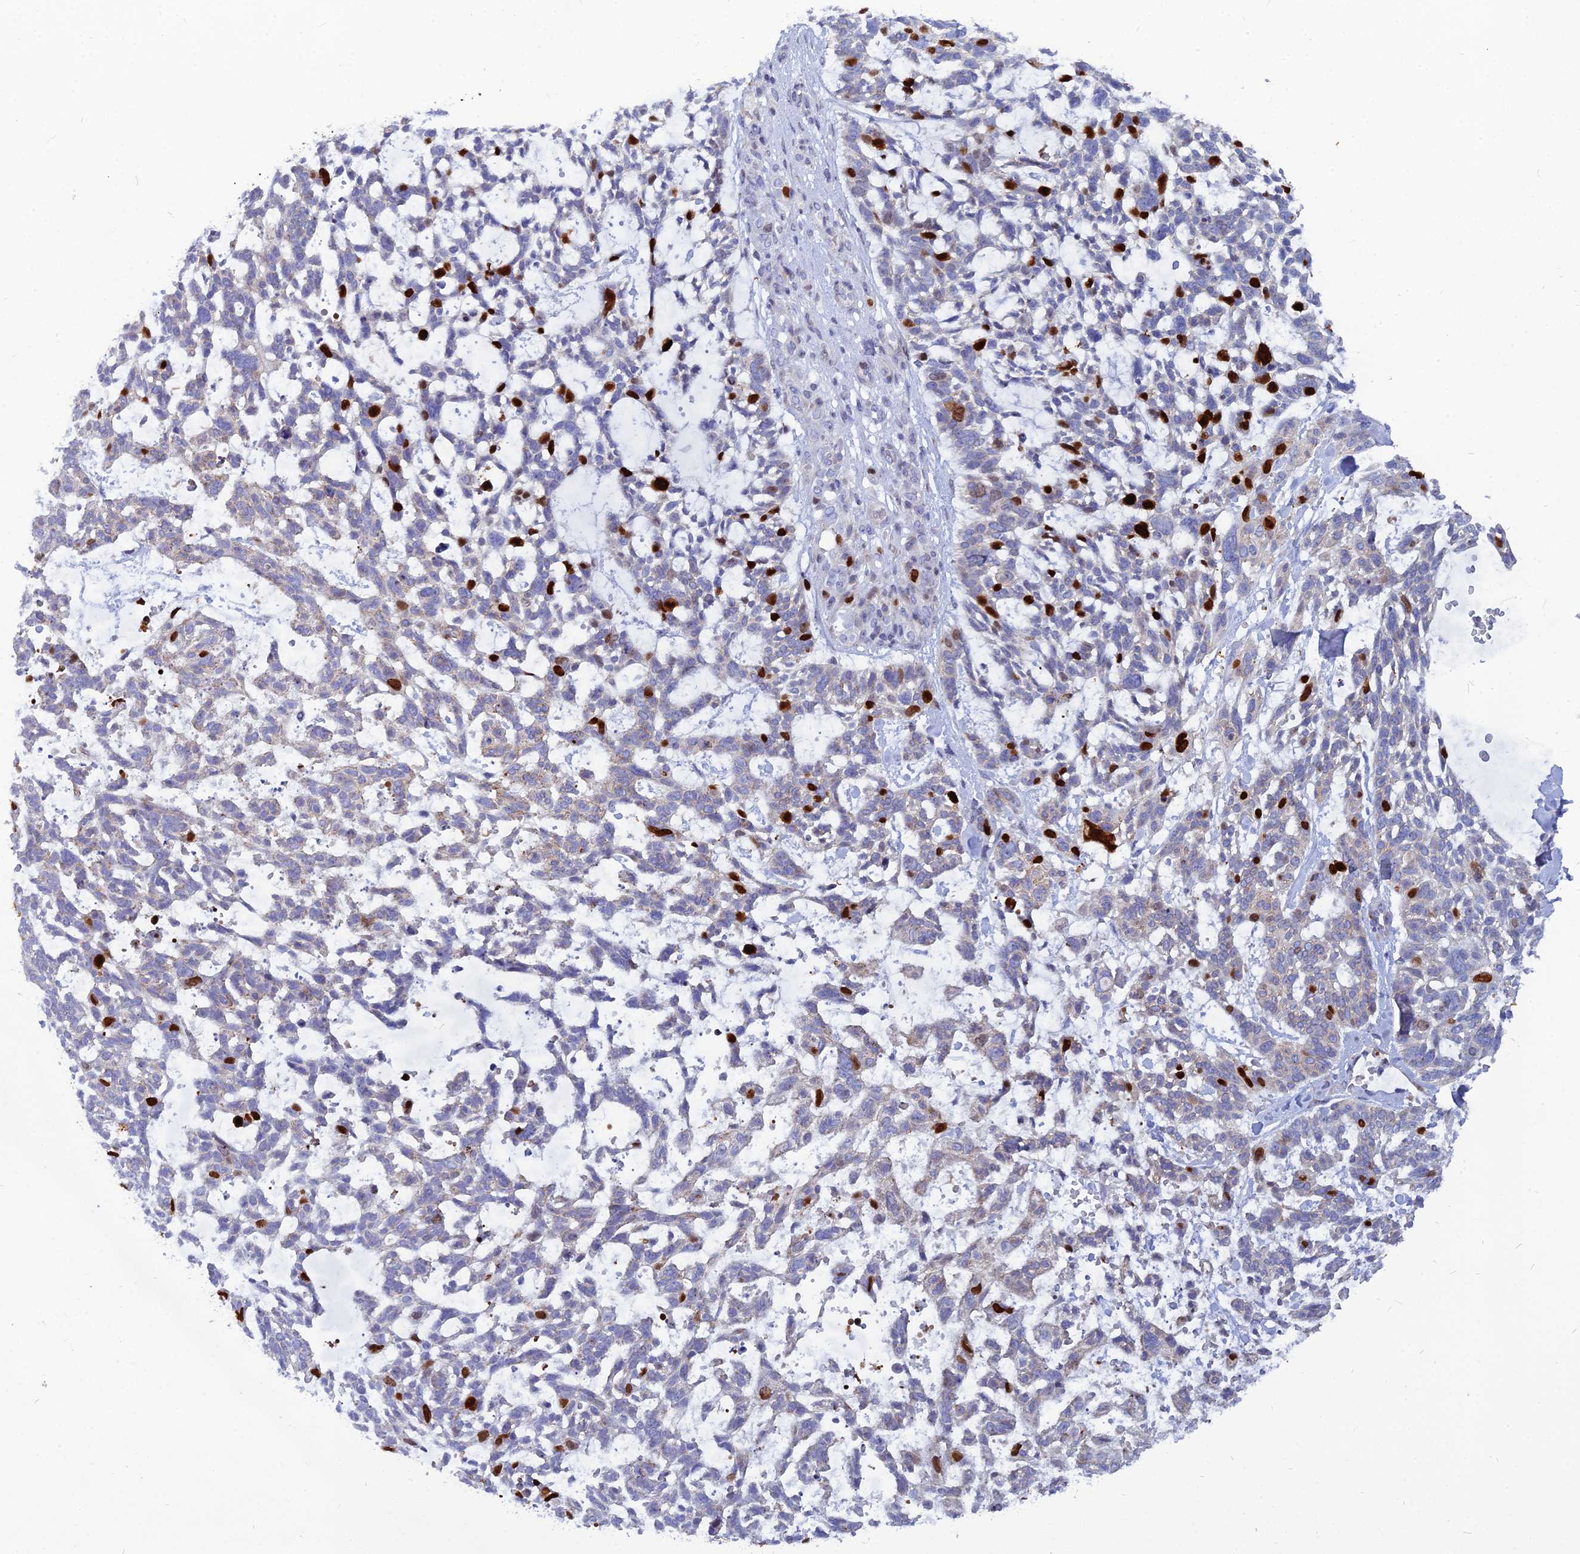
{"staining": {"intensity": "strong", "quantity": "<25%", "location": "nuclear"}, "tissue": "skin cancer", "cell_type": "Tumor cells", "image_type": "cancer", "snomed": [{"axis": "morphology", "description": "Basal cell carcinoma"}, {"axis": "topography", "description": "Skin"}], "caption": "A brown stain shows strong nuclear expression of a protein in human skin cancer (basal cell carcinoma) tumor cells.", "gene": "NUSAP1", "patient": {"sex": "male", "age": 88}}